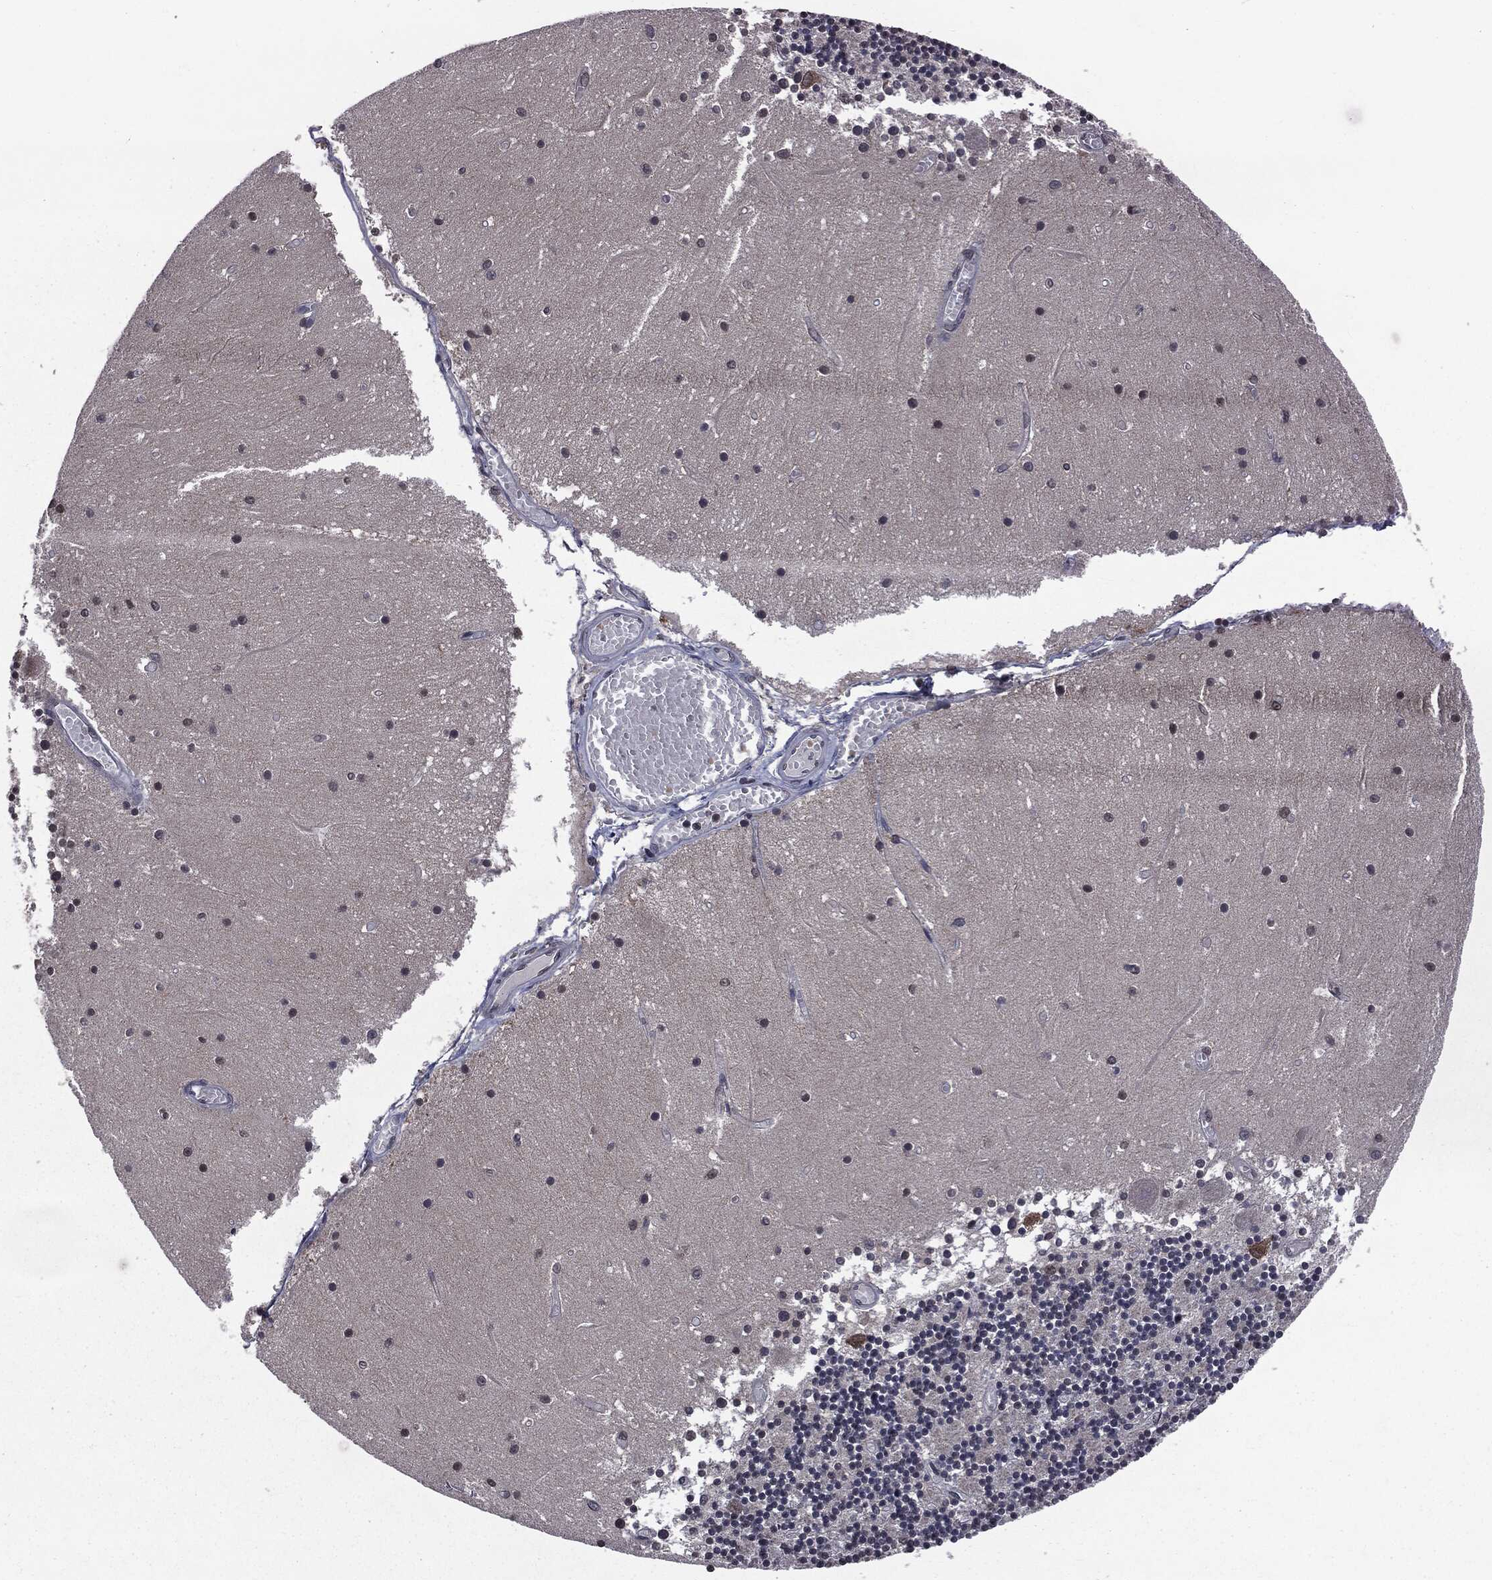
{"staining": {"intensity": "negative", "quantity": "none", "location": "none"}, "tissue": "cerebellum", "cell_type": "Cells in granular layer", "image_type": "normal", "snomed": [{"axis": "morphology", "description": "Normal tissue, NOS"}, {"axis": "topography", "description": "Cerebellum"}], "caption": "There is no significant expression in cells in granular layer of cerebellum. (Brightfield microscopy of DAB IHC at high magnification).", "gene": "STAU2", "patient": {"sex": "female", "age": 28}}